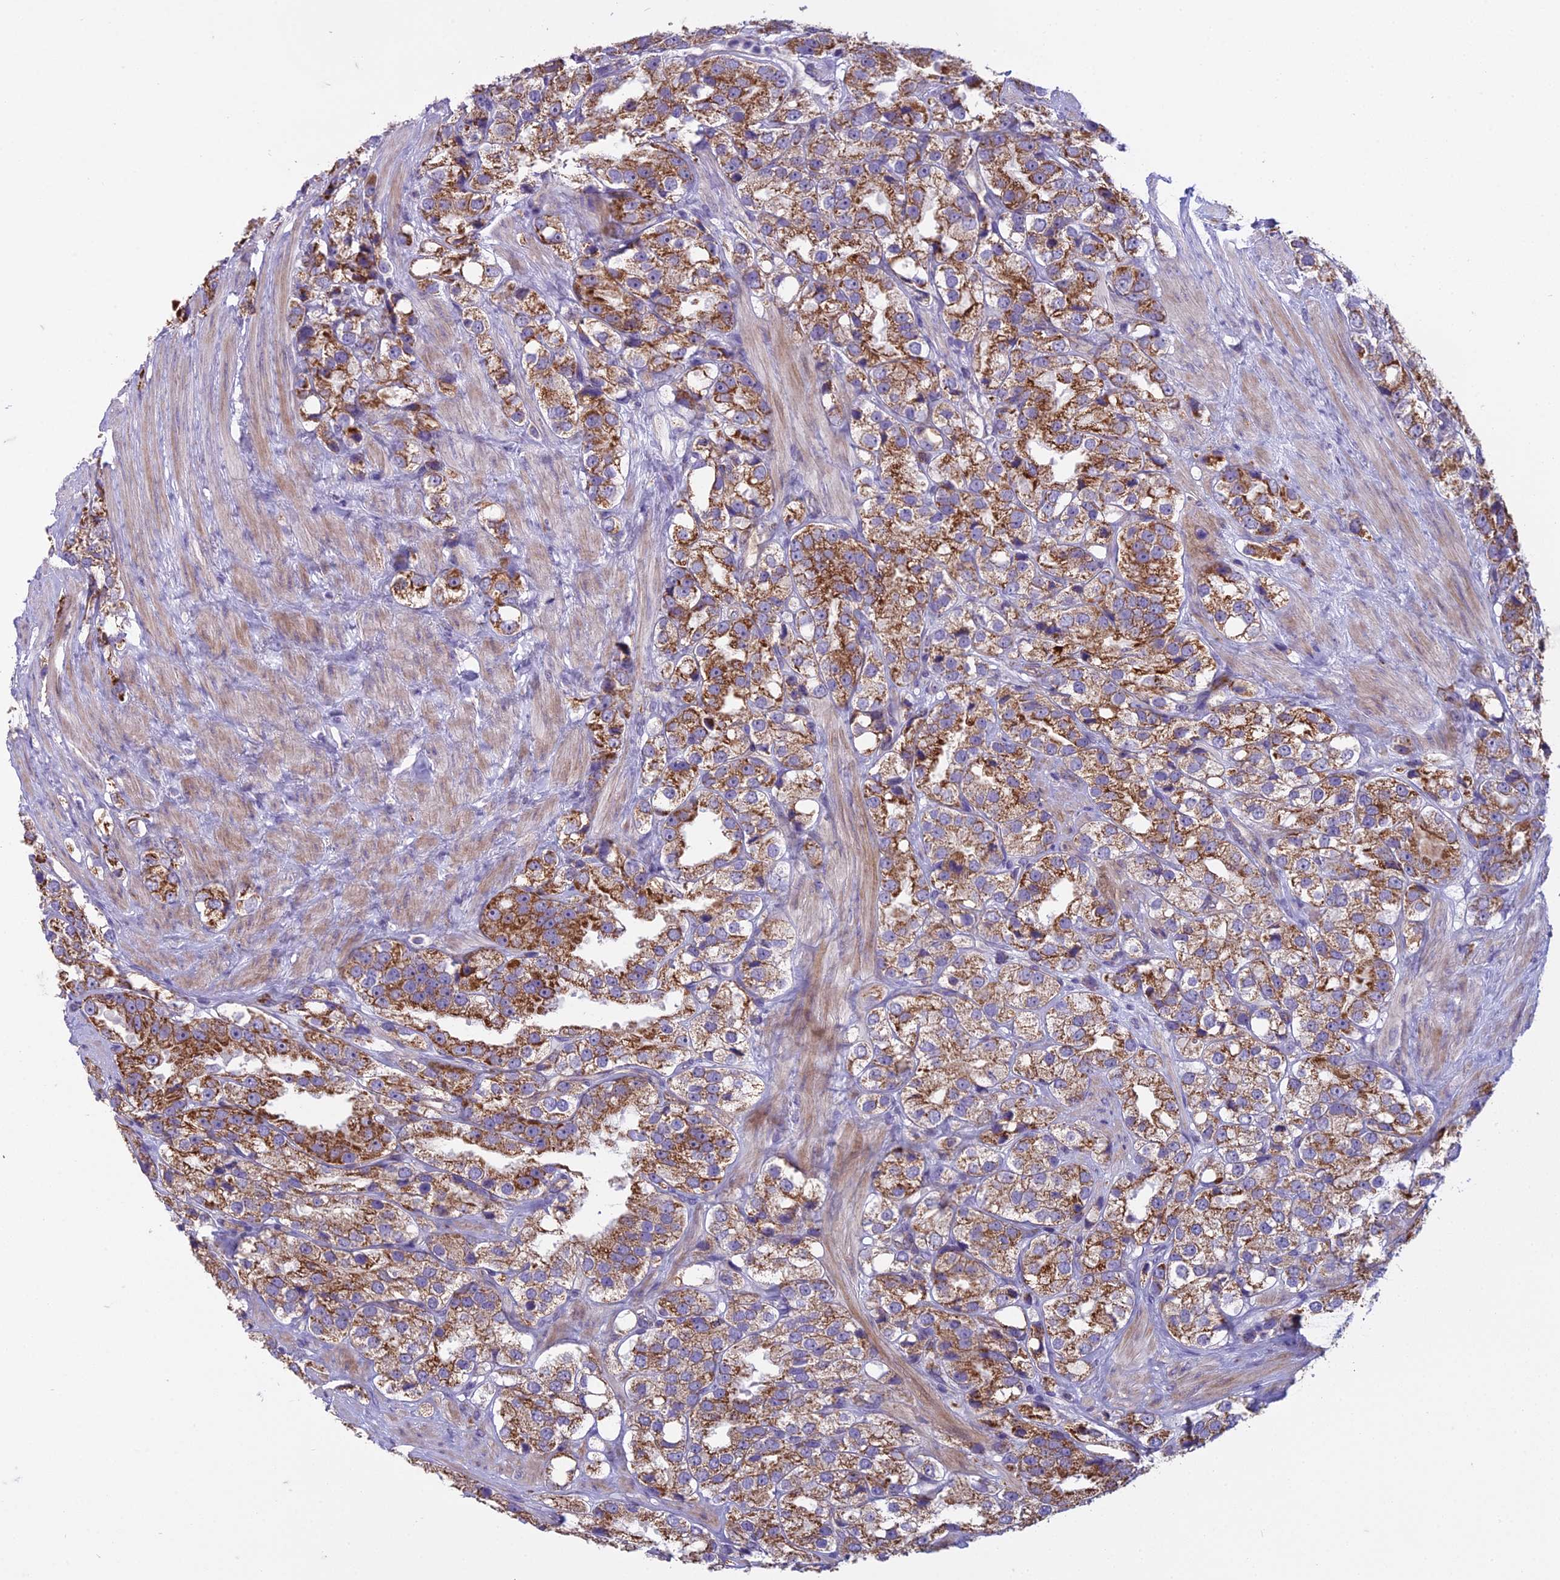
{"staining": {"intensity": "moderate", "quantity": ">75%", "location": "cytoplasmic/membranous"}, "tissue": "prostate cancer", "cell_type": "Tumor cells", "image_type": "cancer", "snomed": [{"axis": "morphology", "description": "Adenocarcinoma, NOS"}, {"axis": "topography", "description": "Prostate"}], "caption": "Human adenocarcinoma (prostate) stained with a brown dye displays moderate cytoplasmic/membranous positive expression in approximately >75% of tumor cells.", "gene": "DUS2", "patient": {"sex": "male", "age": 79}}